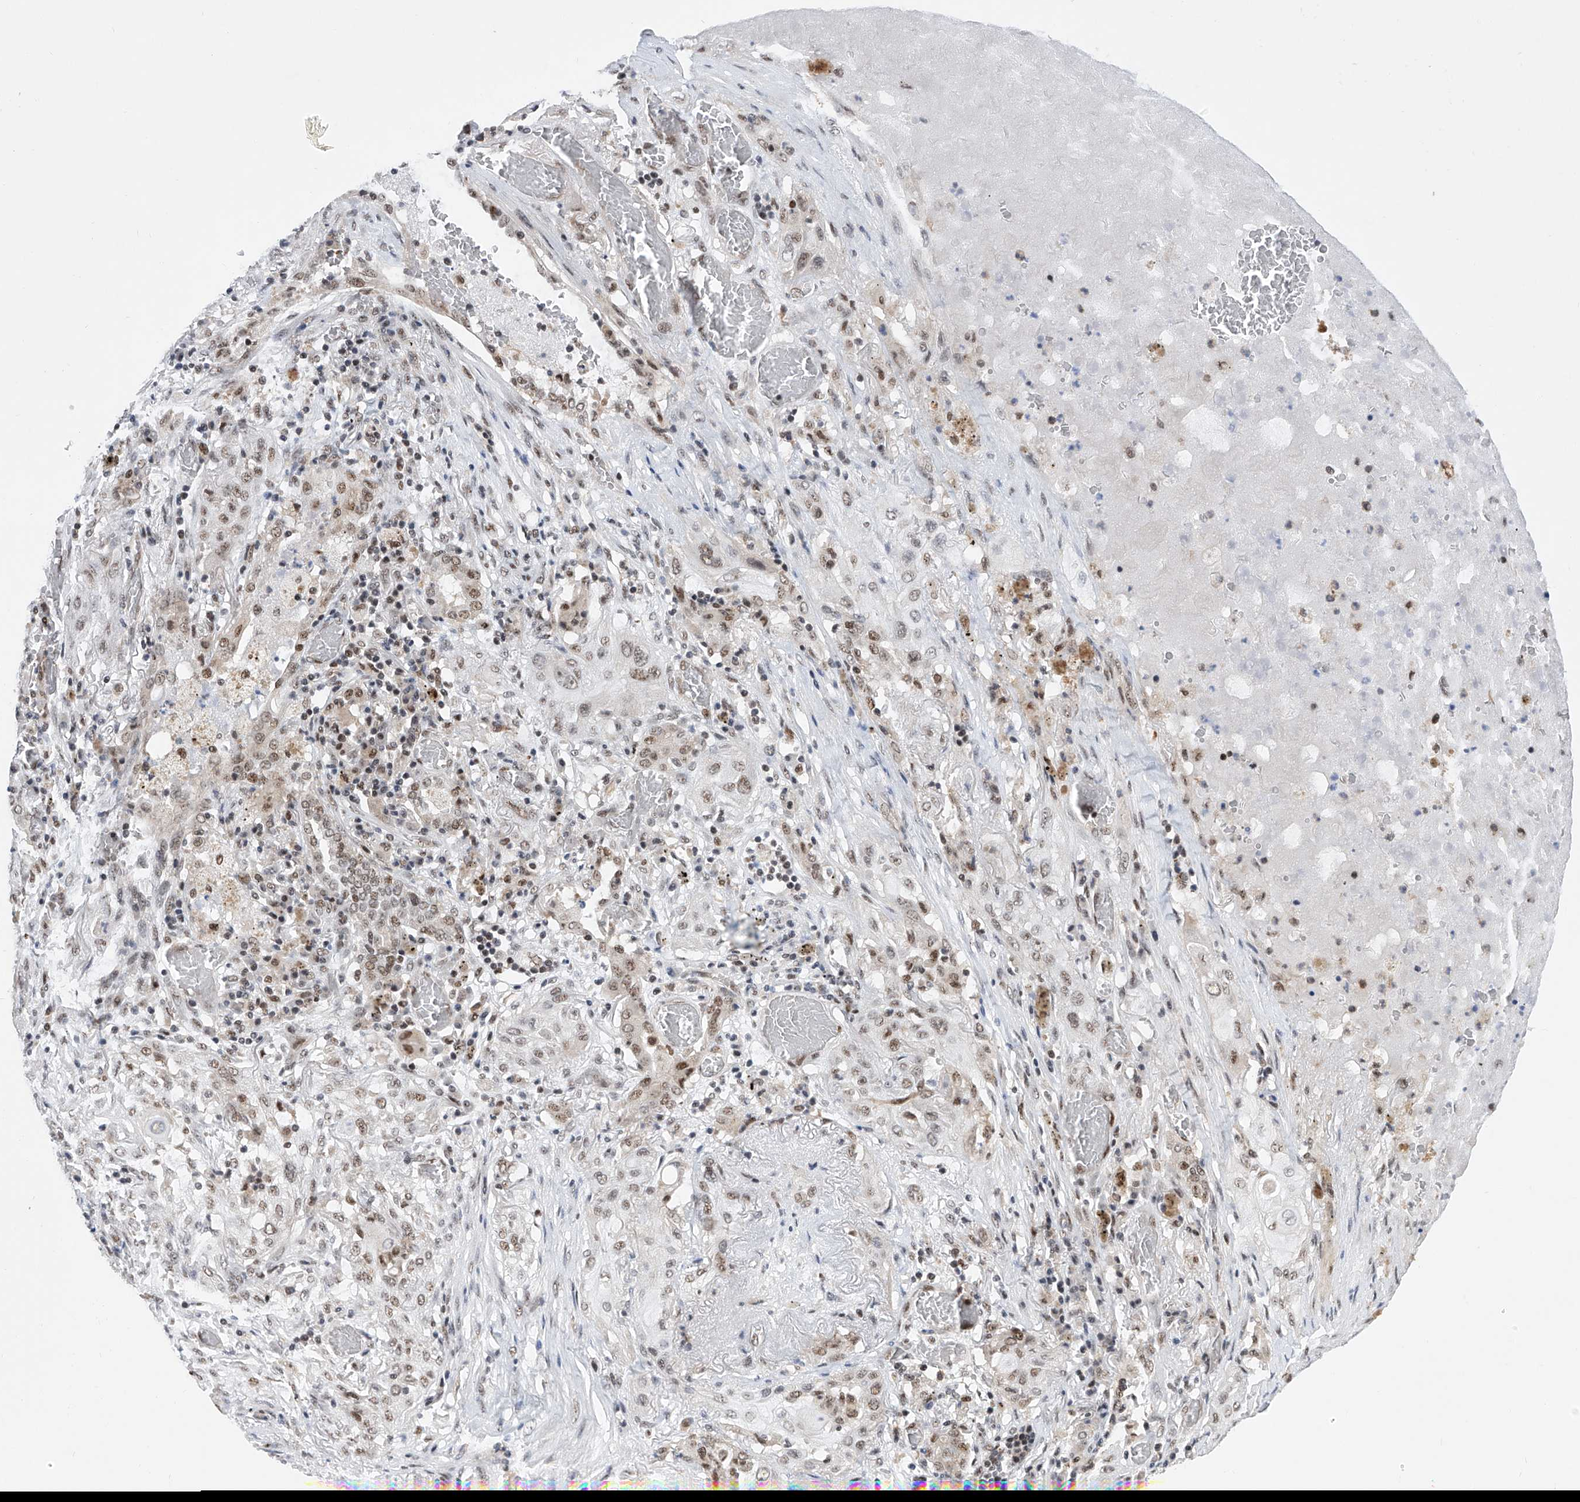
{"staining": {"intensity": "moderate", "quantity": ">75%", "location": "nuclear"}, "tissue": "lung cancer", "cell_type": "Tumor cells", "image_type": "cancer", "snomed": [{"axis": "morphology", "description": "Squamous cell carcinoma, NOS"}, {"axis": "topography", "description": "Lung"}], "caption": "Human squamous cell carcinoma (lung) stained with a brown dye reveals moderate nuclear positive staining in about >75% of tumor cells.", "gene": "RAD54L", "patient": {"sex": "female", "age": 47}}